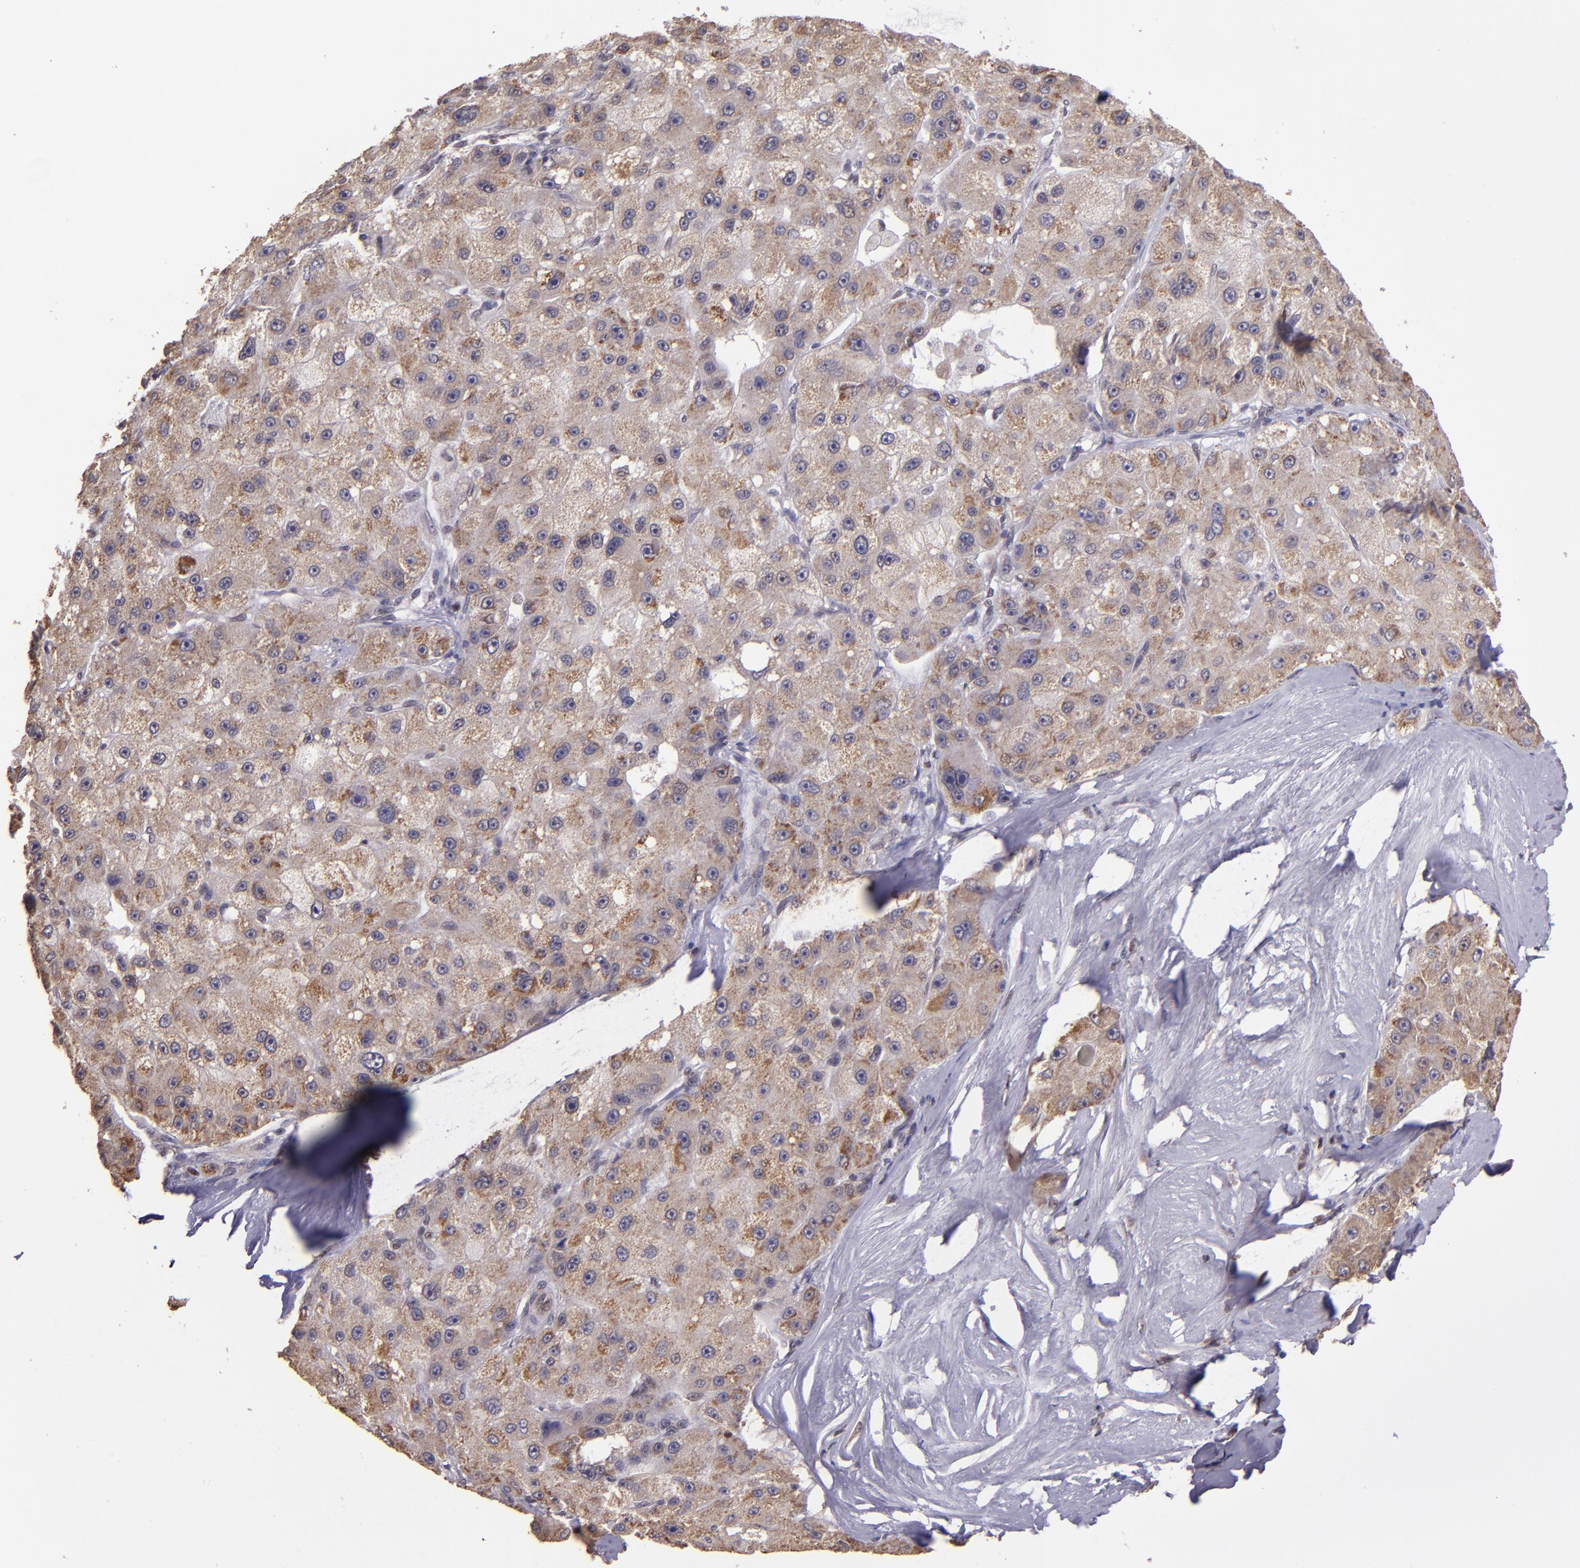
{"staining": {"intensity": "moderate", "quantity": ">75%", "location": "cytoplasmic/membranous"}, "tissue": "liver cancer", "cell_type": "Tumor cells", "image_type": "cancer", "snomed": [{"axis": "morphology", "description": "Carcinoma, Hepatocellular, NOS"}, {"axis": "topography", "description": "Liver"}], "caption": "Immunohistochemical staining of human hepatocellular carcinoma (liver) demonstrates medium levels of moderate cytoplasmic/membranous protein expression in about >75% of tumor cells.", "gene": "ELF1", "patient": {"sex": "male", "age": 80}}